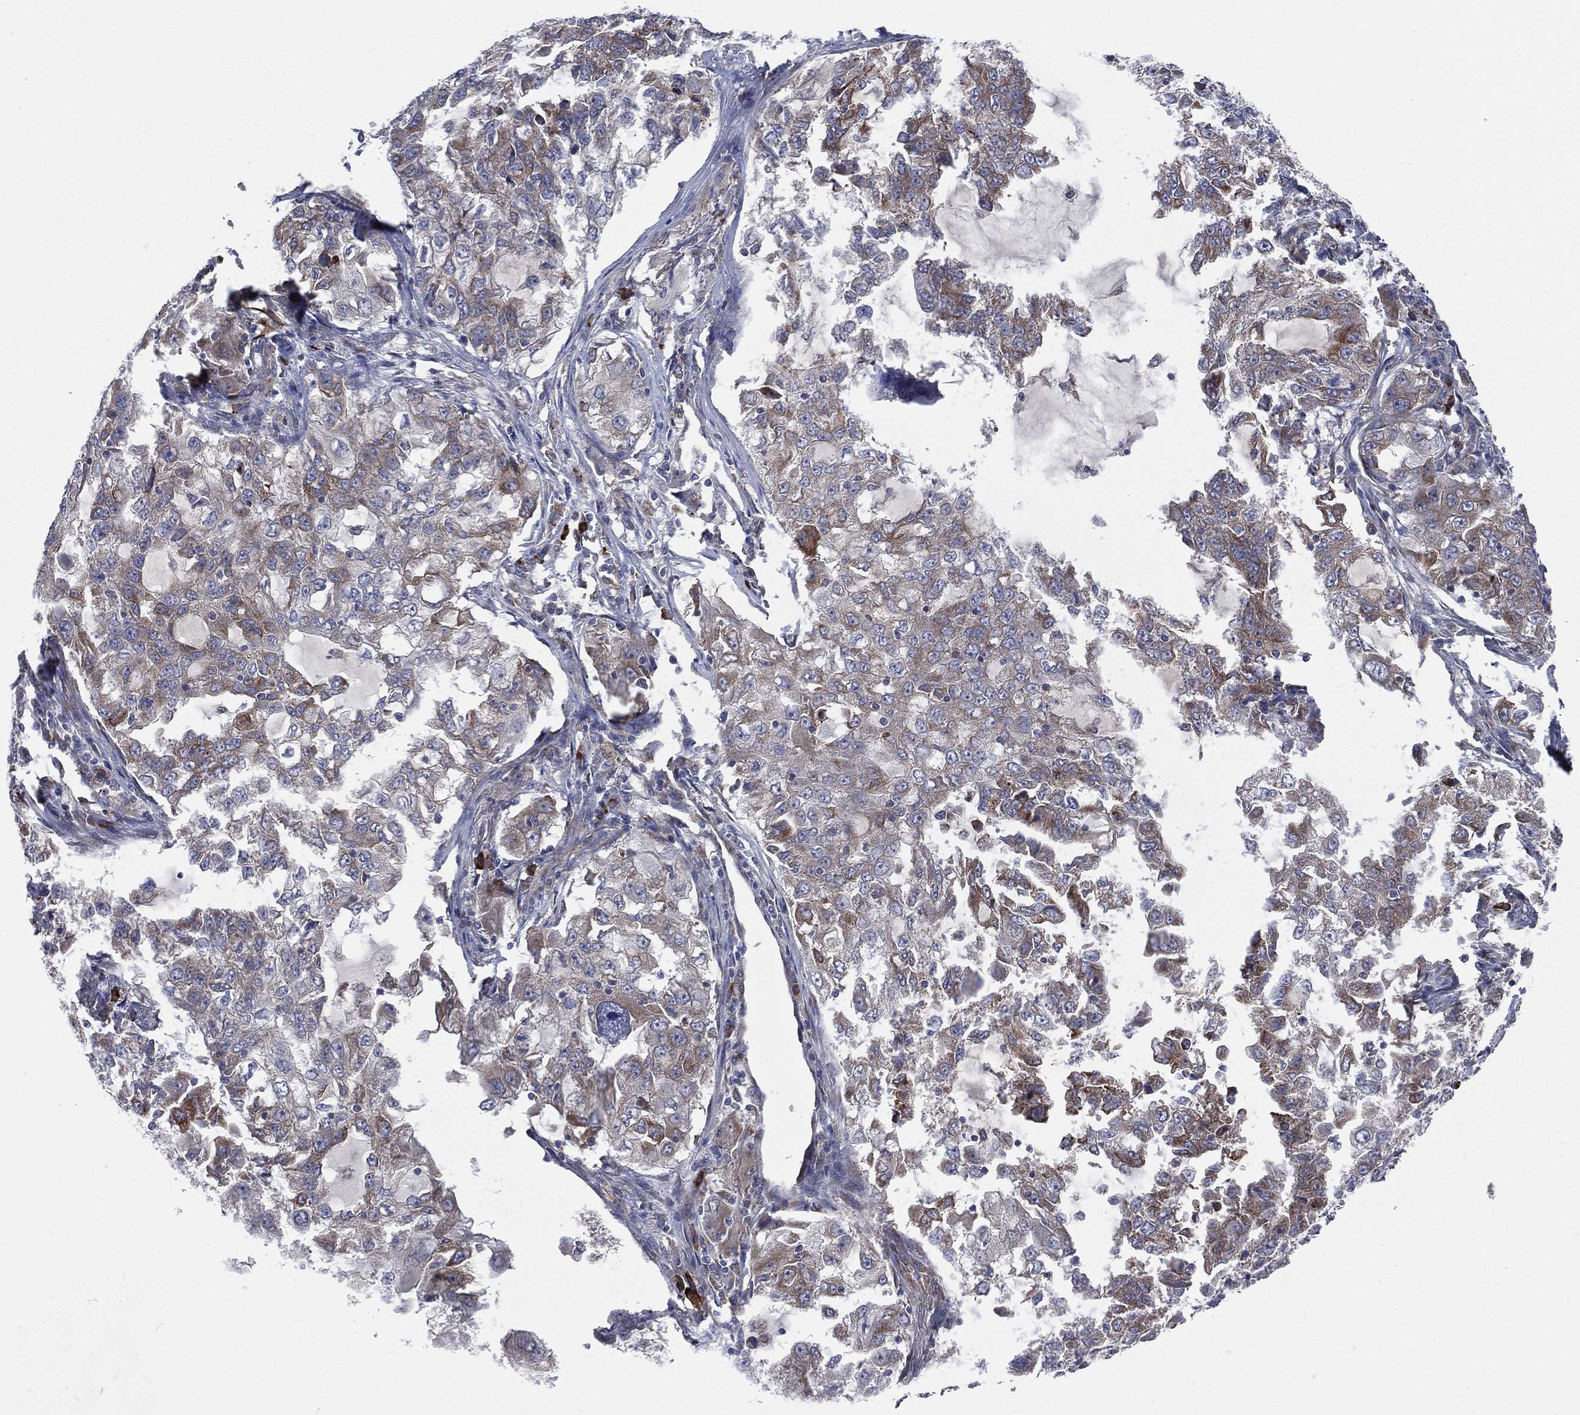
{"staining": {"intensity": "moderate", "quantity": "<25%", "location": "cytoplasmic/membranous"}, "tissue": "lung cancer", "cell_type": "Tumor cells", "image_type": "cancer", "snomed": [{"axis": "morphology", "description": "Adenocarcinoma, NOS"}, {"axis": "topography", "description": "Lung"}], "caption": "The histopathology image demonstrates a brown stain indicating the presence of a protein in the cytoplasmic/membranous of tumor cells in adenocarcinoma (lung).", "gene": "CCDC159", "patient": {"sex": "female", "age": 61}}